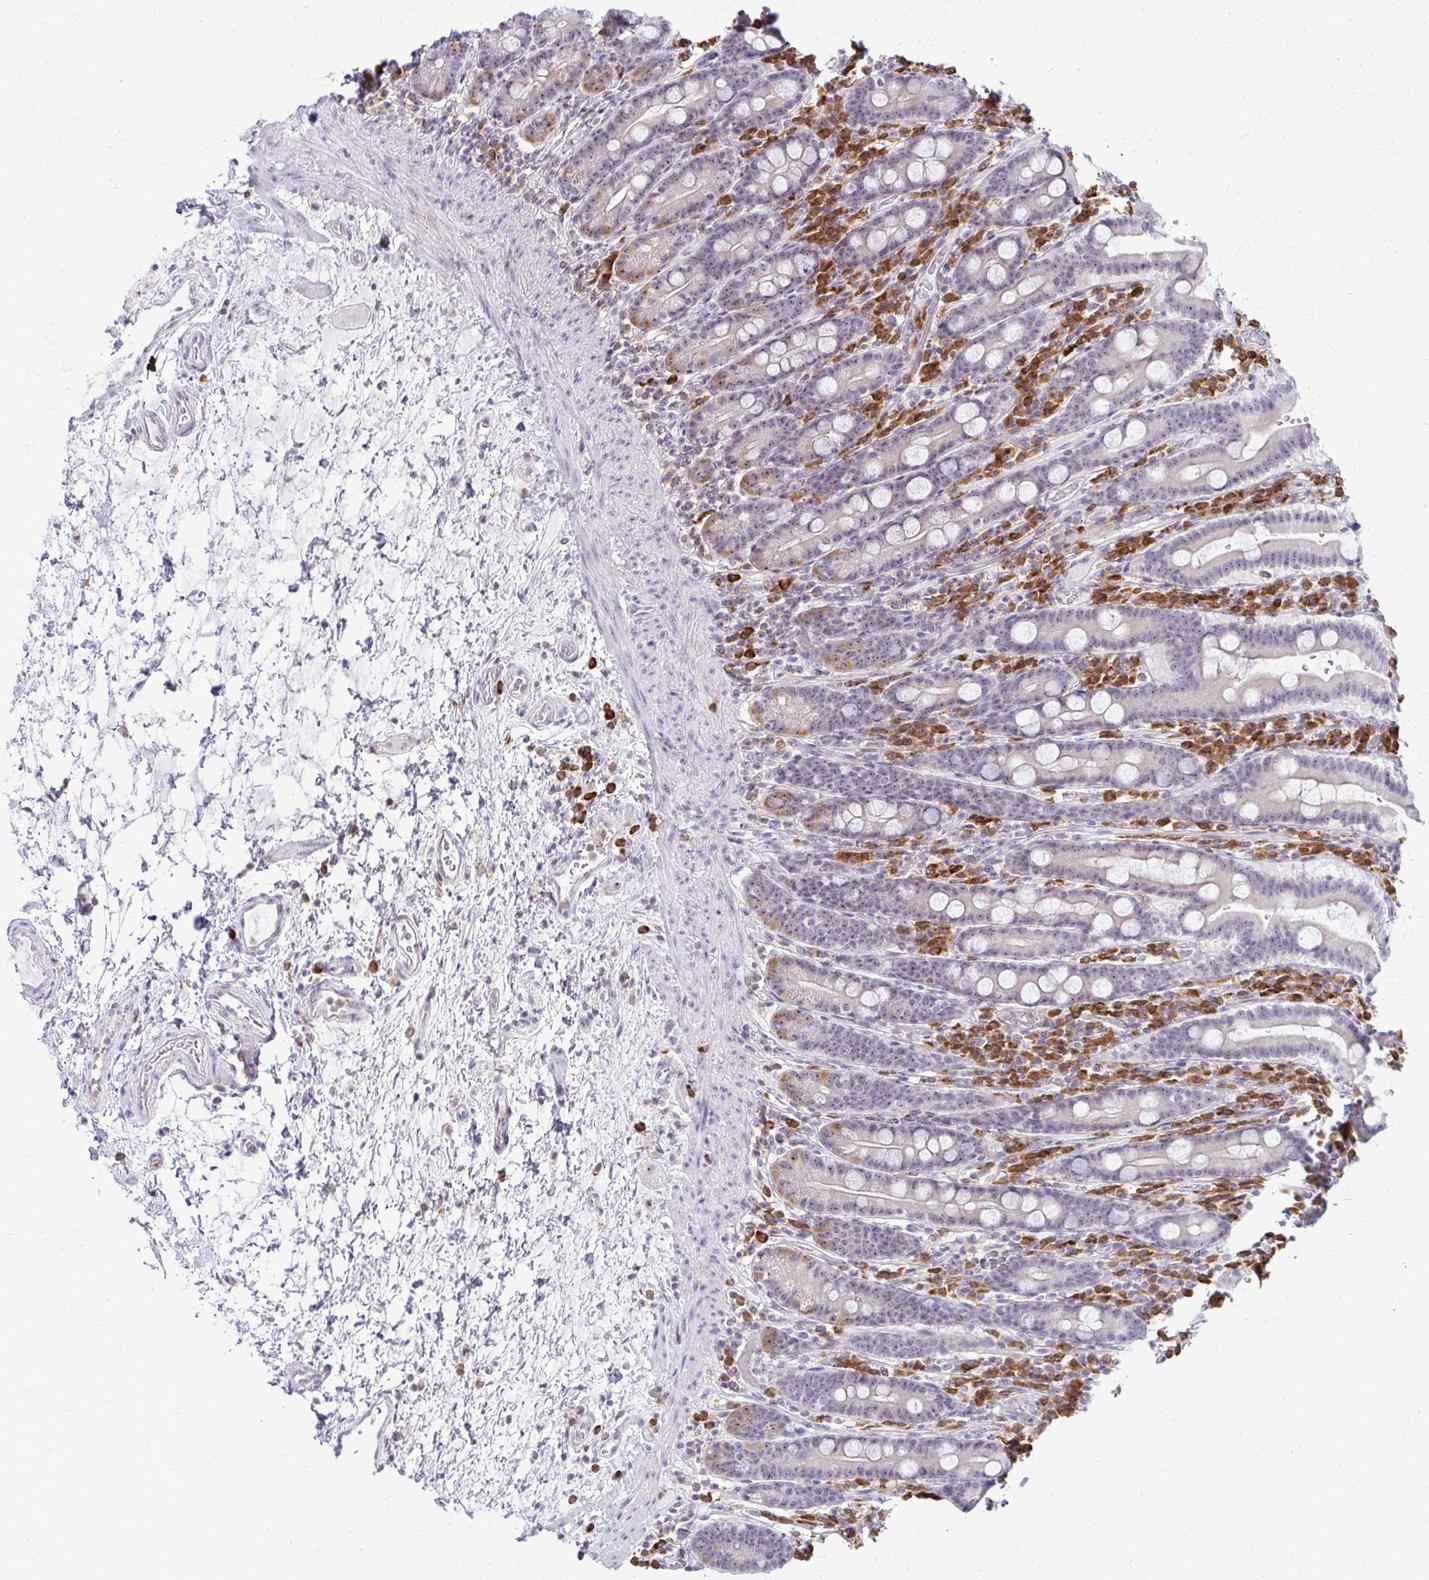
{"staining": {"intensity": "moderate", "quantity": "<25%", "location": "cytoplasmic/membranous,nuclear"}, "tissue": "small intestine", "cell_type": "Glandular cells", "image_type": "normal", "snomed": [{"axis": "morphology", "description": "Normal tissue, NOS"}, {"axis": "topography", "description": "Small intestine"}], "caption": "Protein analysis of unremarkable small intestine displays moderate cytoplasmic/membranous,nuclear positivity in approximately <25% of glandular cells.", "gene": "FAM9A", "patient": {"sex": "male", "age": 26}}